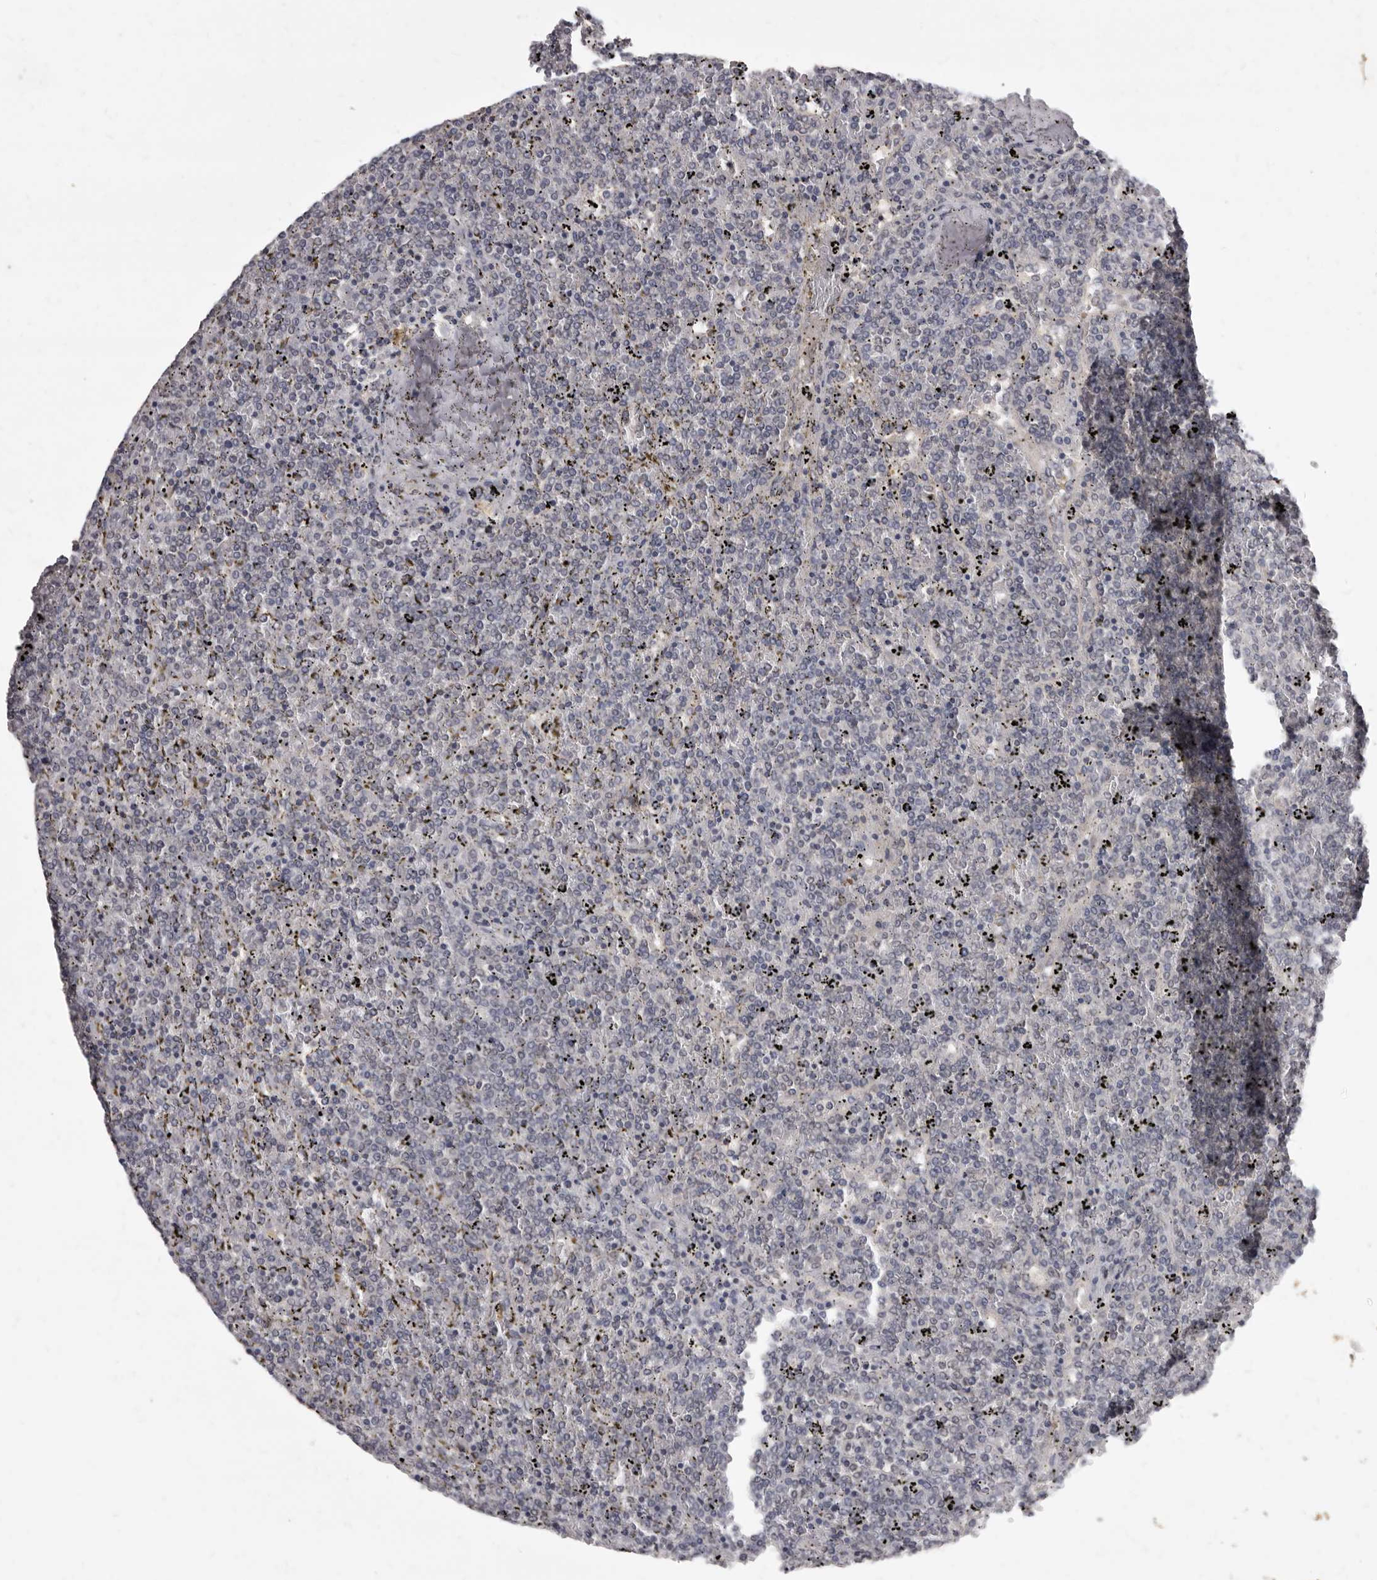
{"staining": {"intensity": "negative", "quantity": "none", "location": "none"}, "tissue": "lymphoma", "cell_type": "Tumor cells", "image_type": "cancer", "snomed": [{"axis": "morphology", "description": "Malignant lymphoma, non-Hodgkin's type, Low grade"}, {"axis": "topography", "description": "Spleen"}], "caption": "There is no significant staining in tumor cells of low-grade malignant lymphoma, non-Hodgkin's type.", "gene": "SULT1E1", "patient": {"sex": "female", "age": 19}}